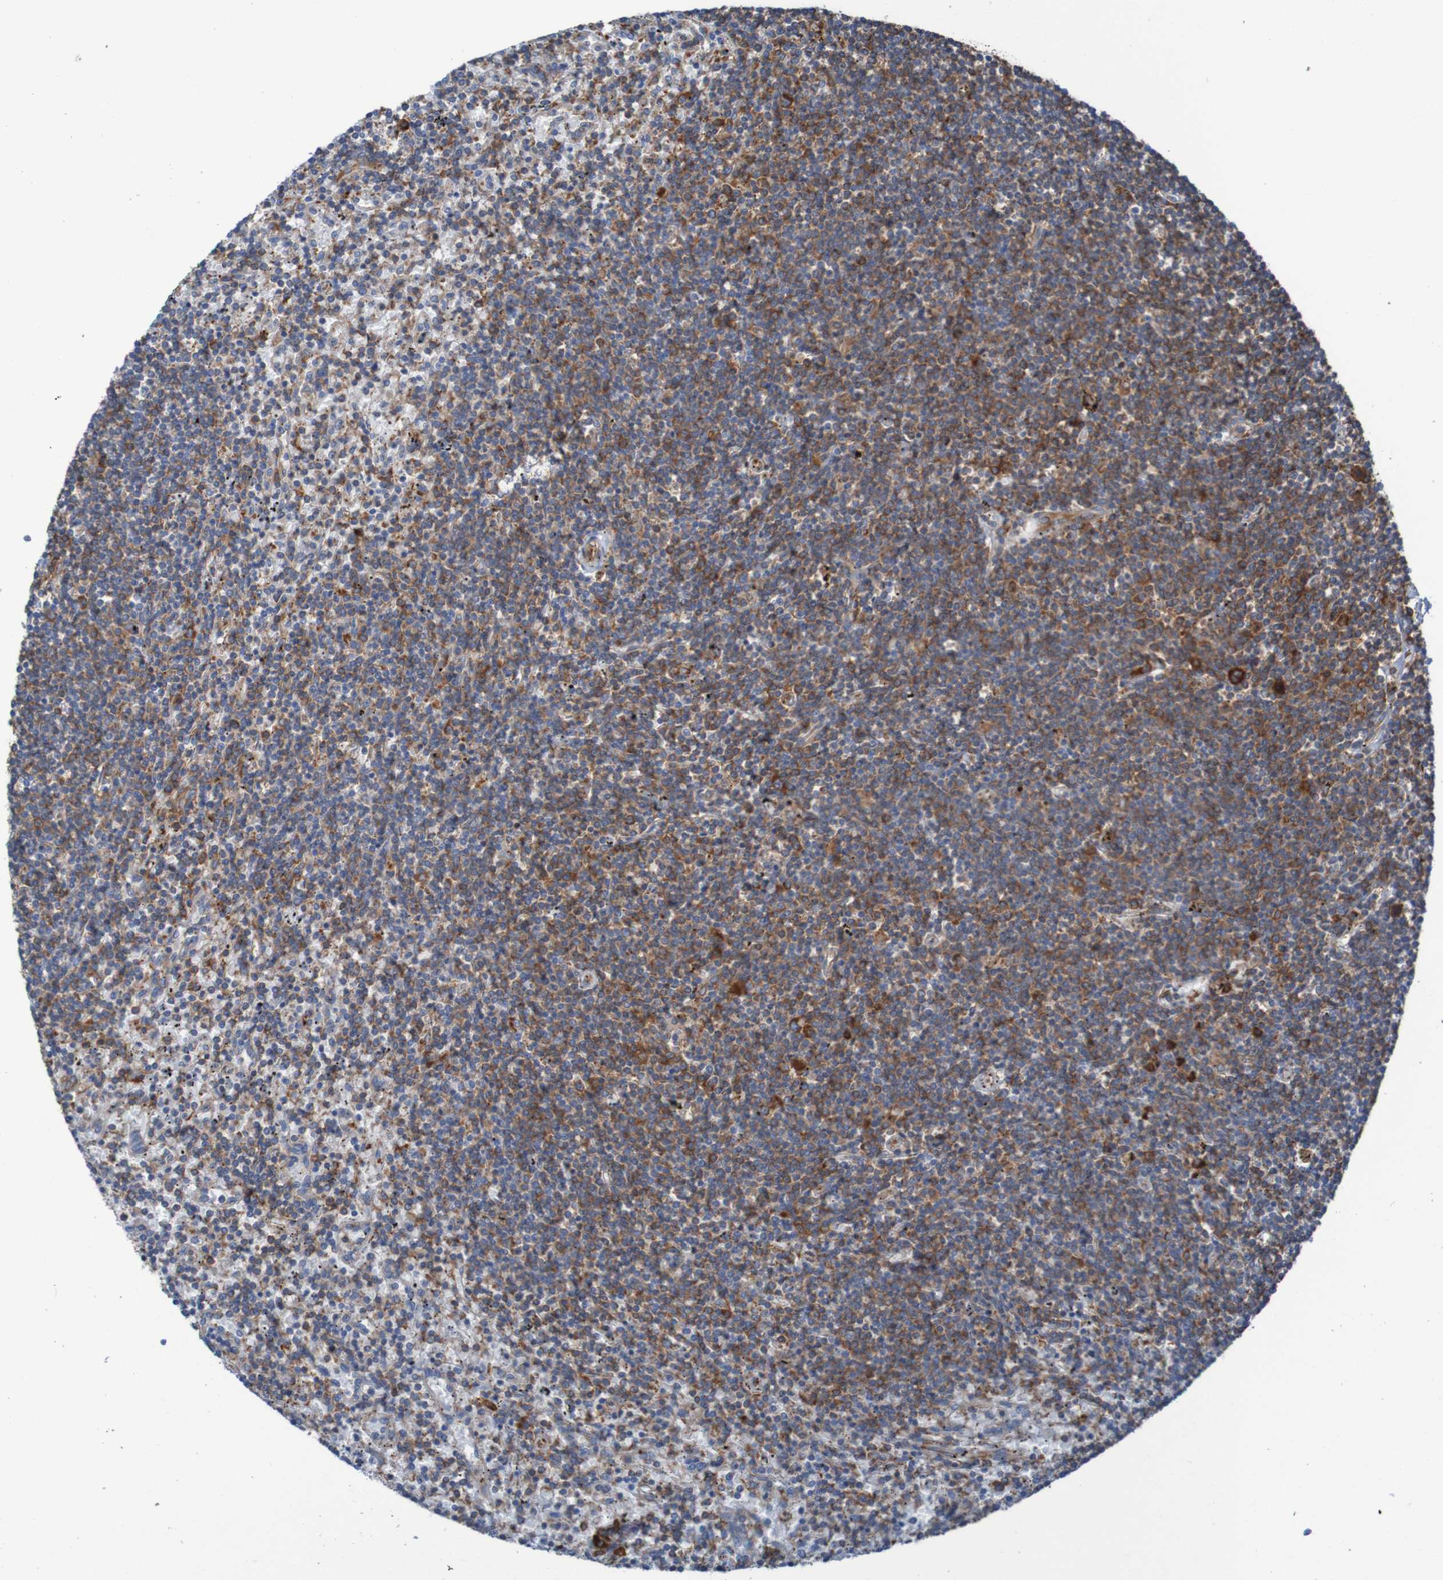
{"staining": {"intensity": "moderate", "quantity": ">75%", "location": "cytoplasmic/membranous"}, "tissue": "lymphoma", "cell_type": "Tumor cells", "image_type": "cancer", "snomed": [{"axis": "morphology", "description": "Malignant lymphoma, non-Hodgkin's type, Low grade"}, {"axis": "topography", "description": "Spleen"}], "caption": "IHC image of malignant lymphoma, non-Hodgkin's type (low-grade) stained for a protein (brown), which demonstrates medium levels of moderate cytoplasmic/membranous positivity in about >75% of tumor cells.", "gene": "RPL10", "patient": {"sex": "male", "age": 76}}